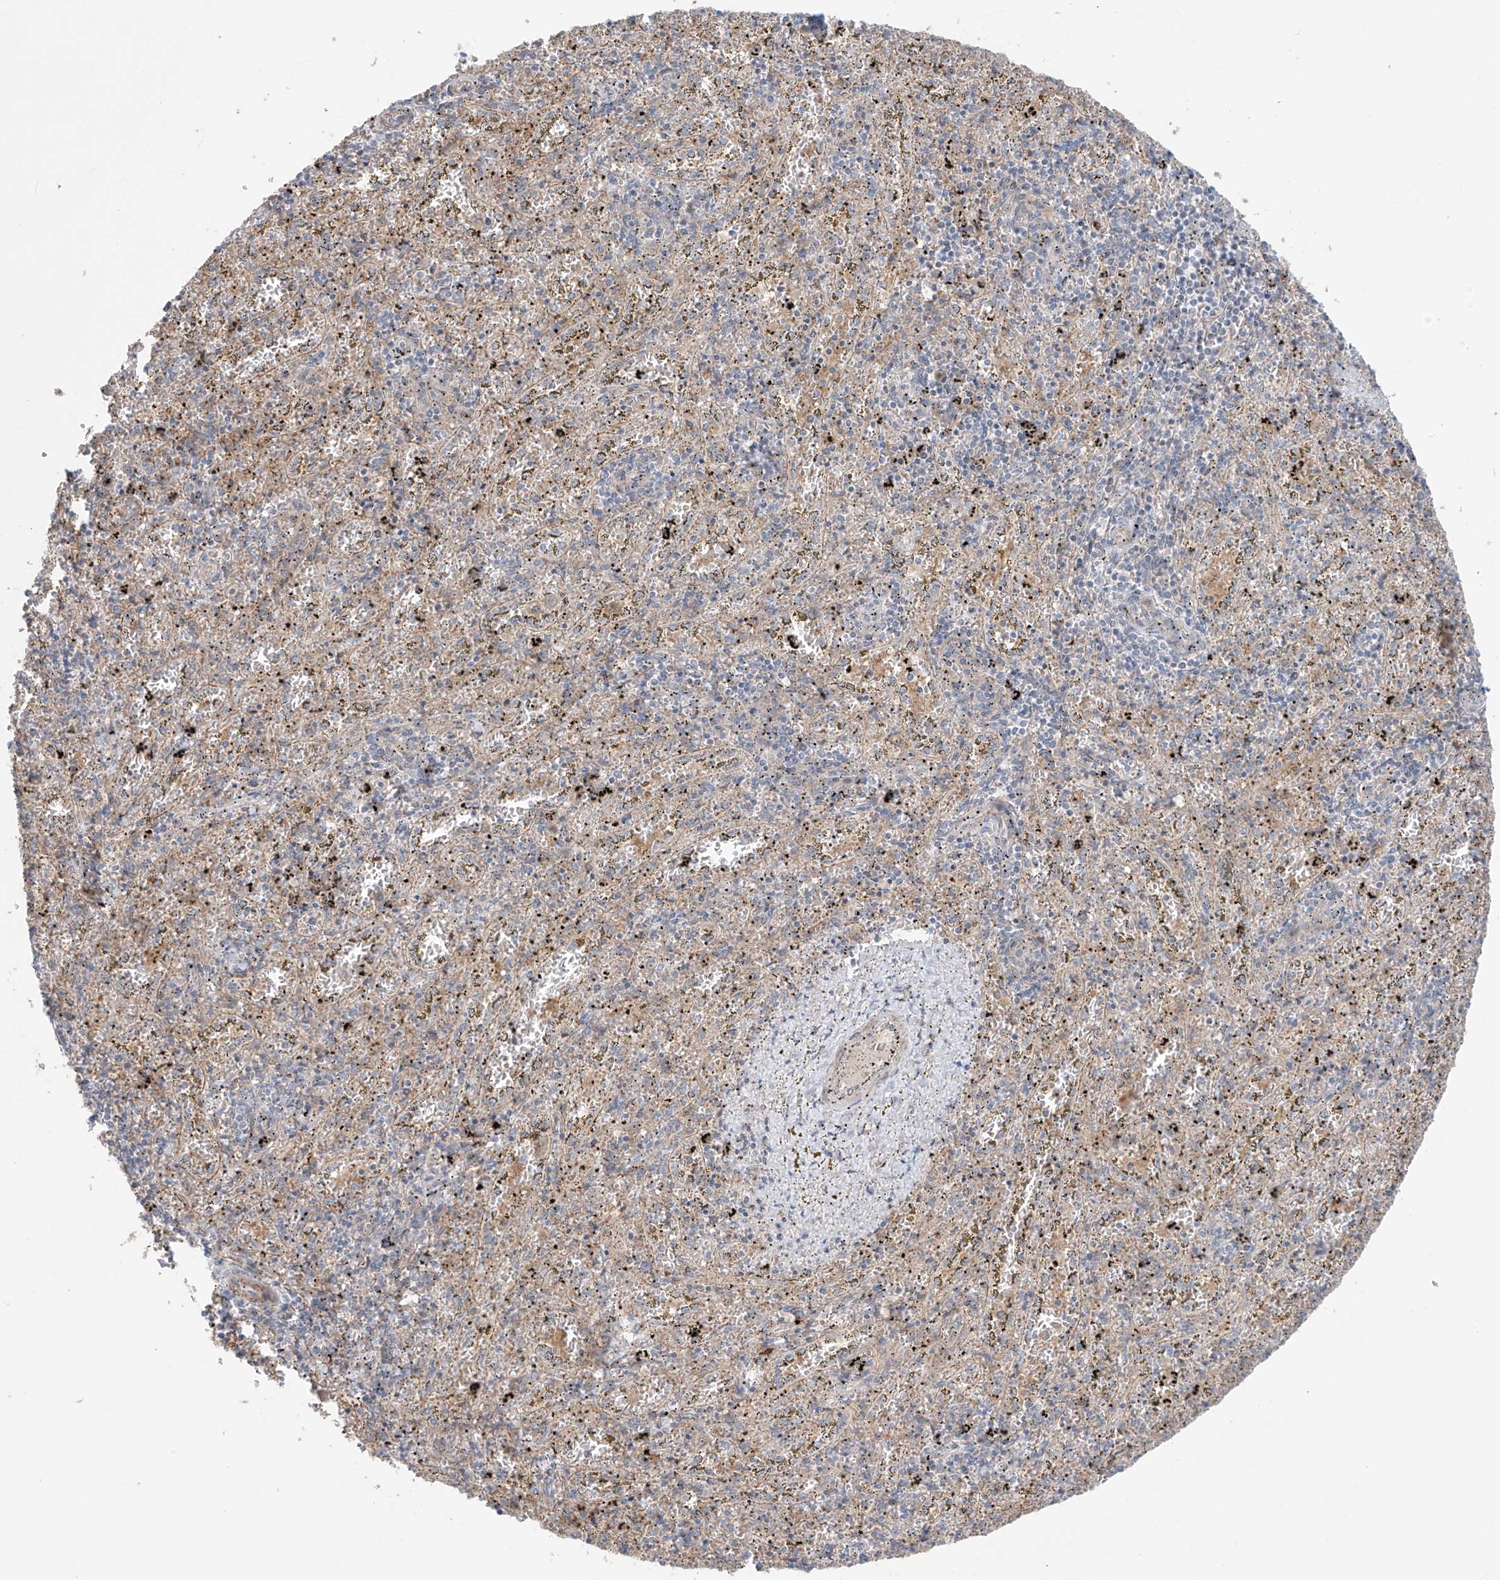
{"staining": {"intensity": "weak", "quantity": "<25%", "location": "cytoplasmic/membranous"}, "tissue": "spleen", "cell_type": "Cells in red pulp", "image_type": "normal", "snomed": [{"axis": "morphology", "description": "Normal tissue, NOS"}, {"axis": "topography", "description": "Spleen"}], "caption": "High power microscopy histopathology image of an IHC photomicrograph of unremarkable spleen, revealing no significant positivity in cells in red pulp. (DAB (3,3'-diaminobenzidine) immunohistochemistry visualized using brightfield microscopy, high magnification).", "gene": "TRMU", "patient": {"sex": "male", "age": 11}}